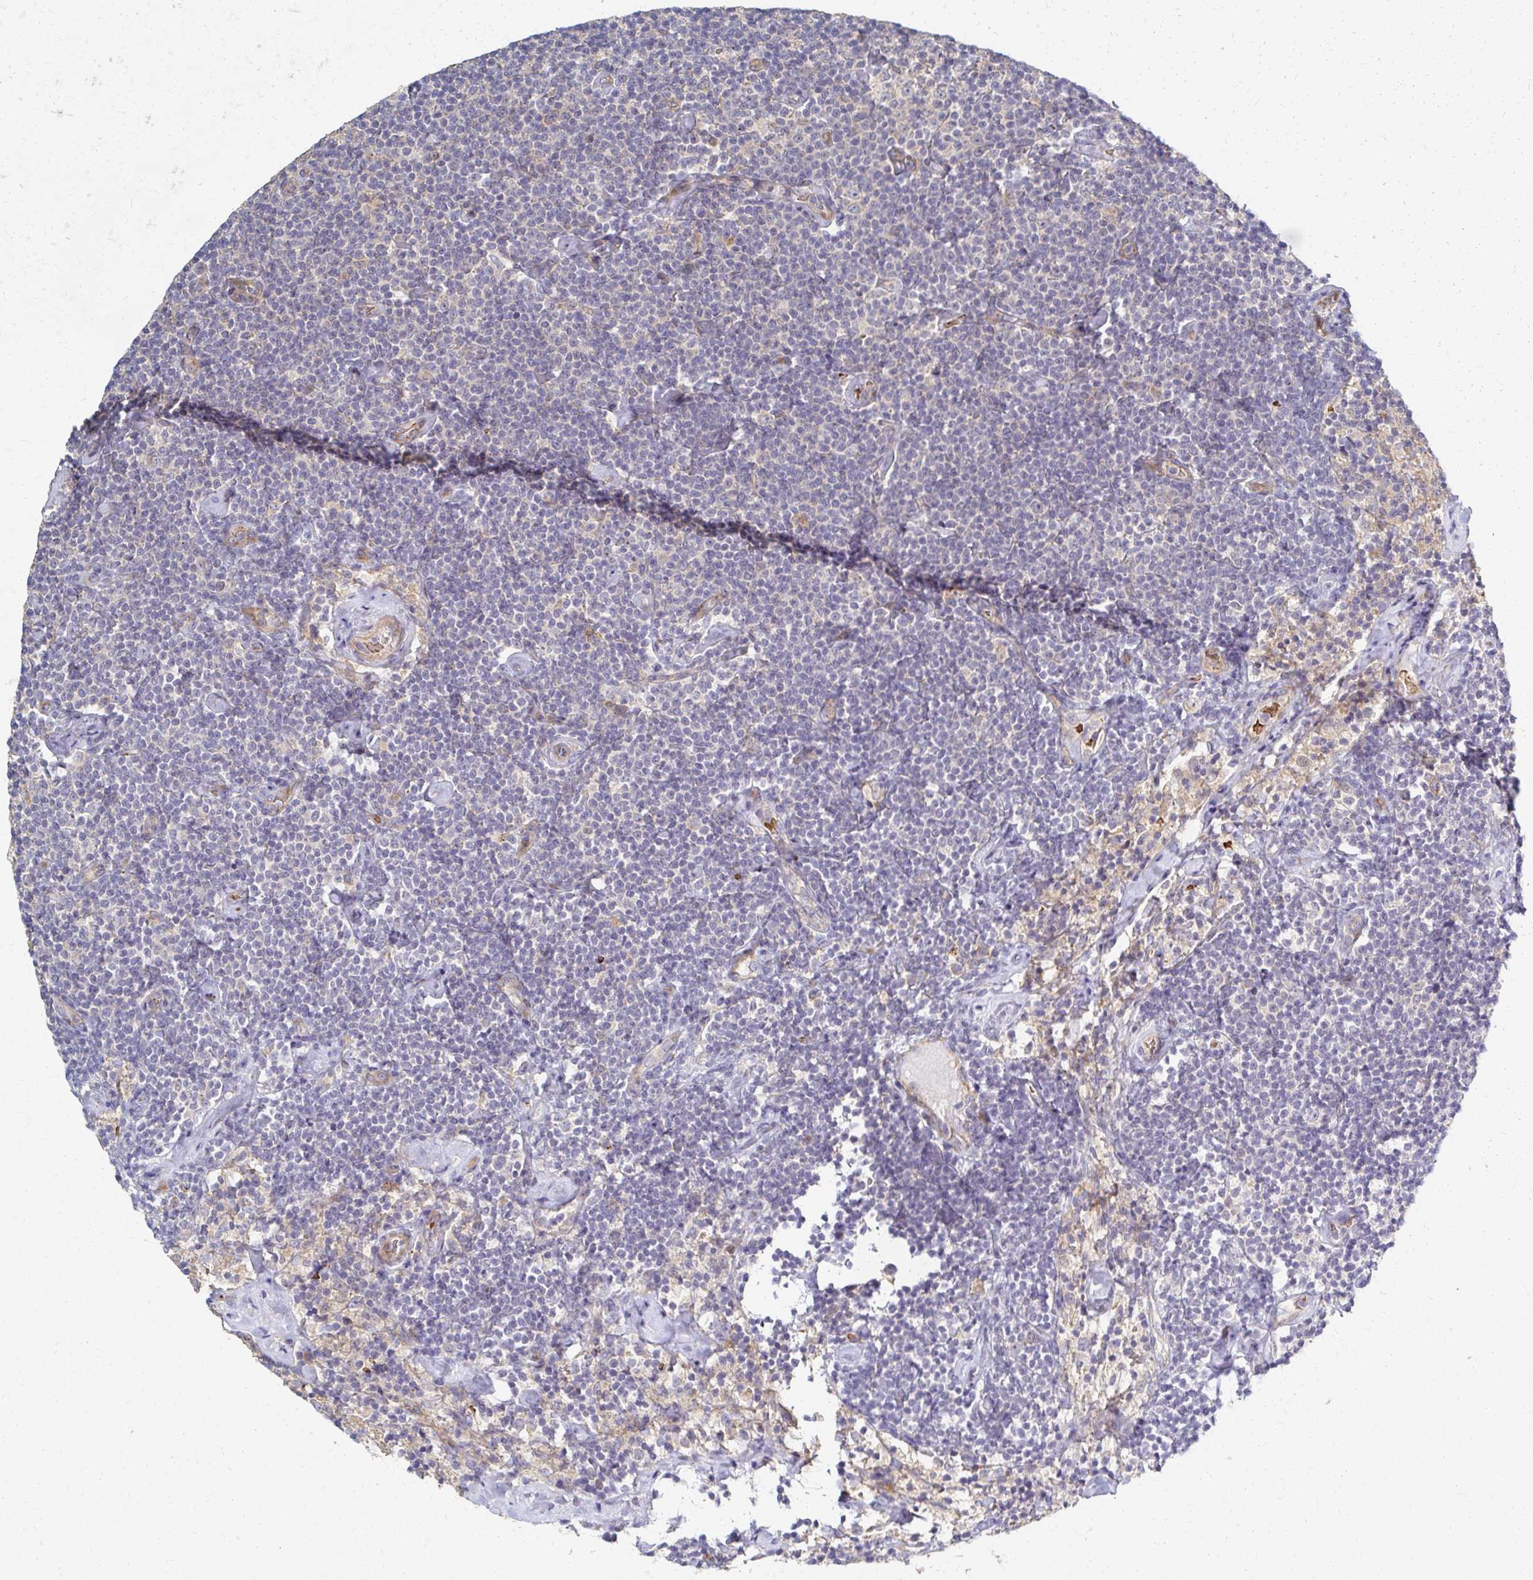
{"staining": {"intensity": "negative", "quantity": "none", "location": "none"}, "tissue": "lymphoma", "cell_type": "Tumor cells", "image_type": "cancer", "snomed": [{"axis": "morphology", "description": "Malignant lymphoma, non-Hodgkin's type, Low grade"}, {"axis": "topography", "description": "Lymph node"}], "caption": "Immunohistochemistry of human lymphoma exhibits no positivity in tumor cells.", "gene": "SKA2", "patient": {"sex": "male", "age": 81}}